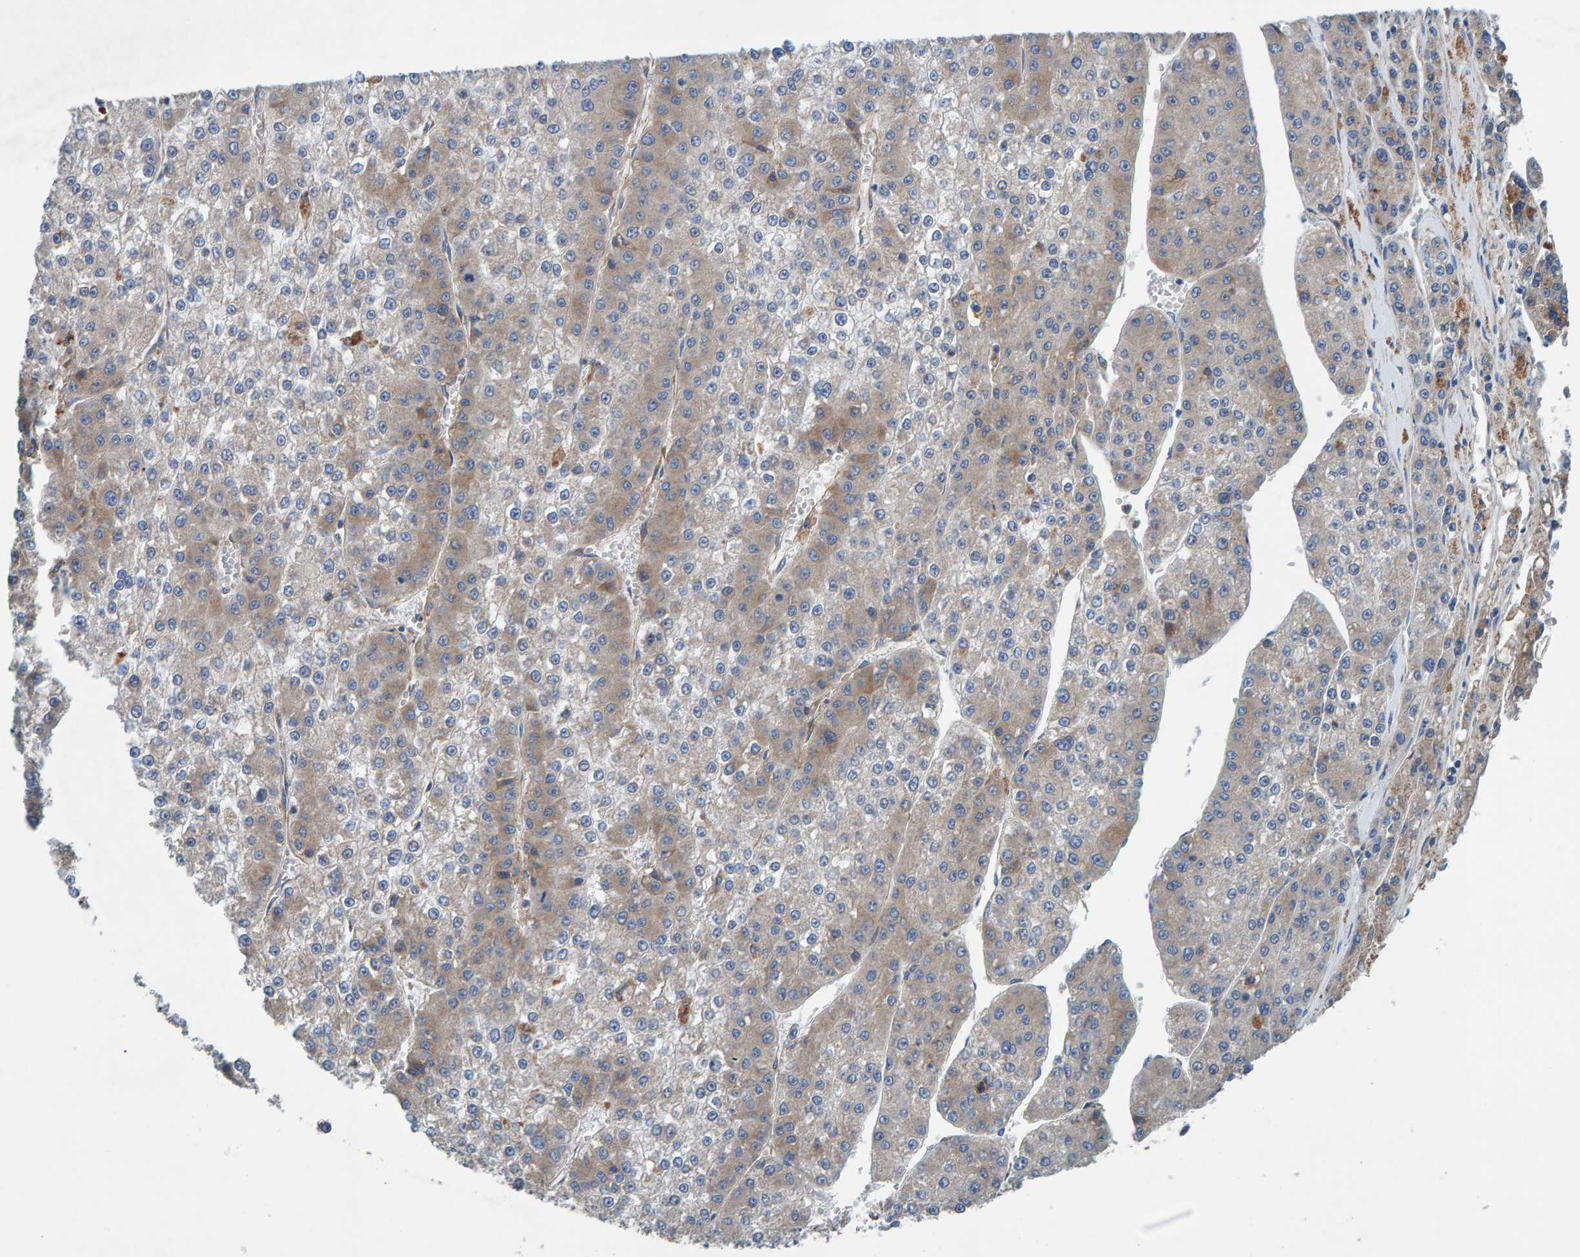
{"staining": {"intensity": "weak", "quantity": "<25%", "location": "cytoplasmic/membranous"}, "tissue": "liver cancer", "cell_type": "Tumor cells", "image_type": "cancer", "snomed": [{"axis": "morphology", "description": "Carcinoma, Hepatocellular, NOS"}, {"axis": "topography", "description": "Liver"}], "caption": "IHC histopathology image of neoplastic tissue: human liver hepatocellular carcinoma stained with DAB shows no significant protein expression in tumor cells.", "gene": "MKLN1", "patient": {"sex": "female", "age": 73}}